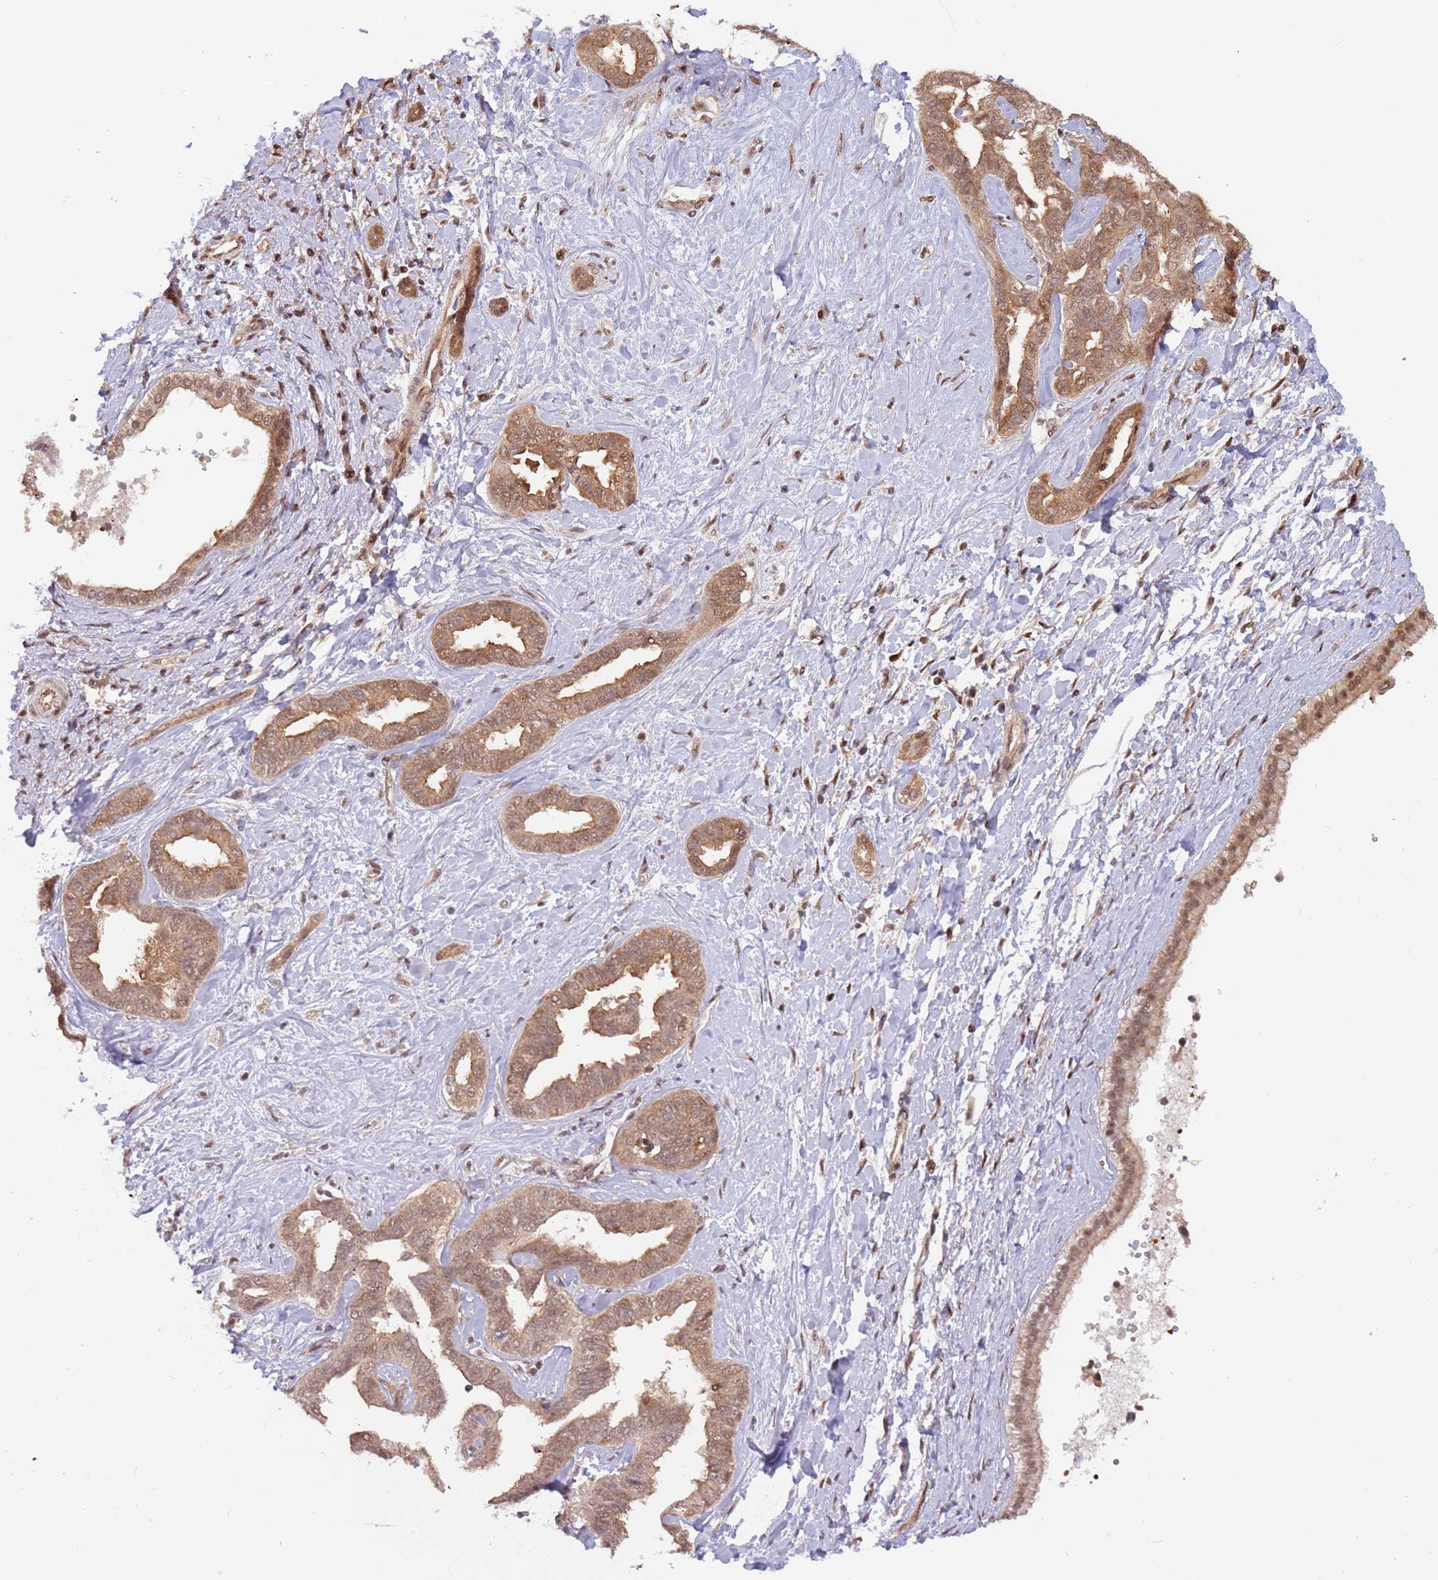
{"staining": {"intensity": "moderate", "quantity": ">75%", "location": "cytoplasmic/membranous,nuclear"}, "tissue": "liver cancer", "cell_type": "Tumor cells", "image_type": "cancer", "snomed": [{"axis": "morphology", "description": "Cholangiocarcinoma"}, {"axis": "topography", "description": "Liver"}], "caption": "Tumor cells show medium levels of moderate cytoplasmic/membranous and nuclear positivity in approximately >75% of cells in liver cholangiocarcinoma. The staining was performed using DAB (3,3'-diaminobenzidine) to visualize the protein expression in brown, while the nuclei were stained in blue with hematoxylin (Magnification: 20x).", "gene": "PLSCR5", "patient": {"sex": "female", "age": 77}}